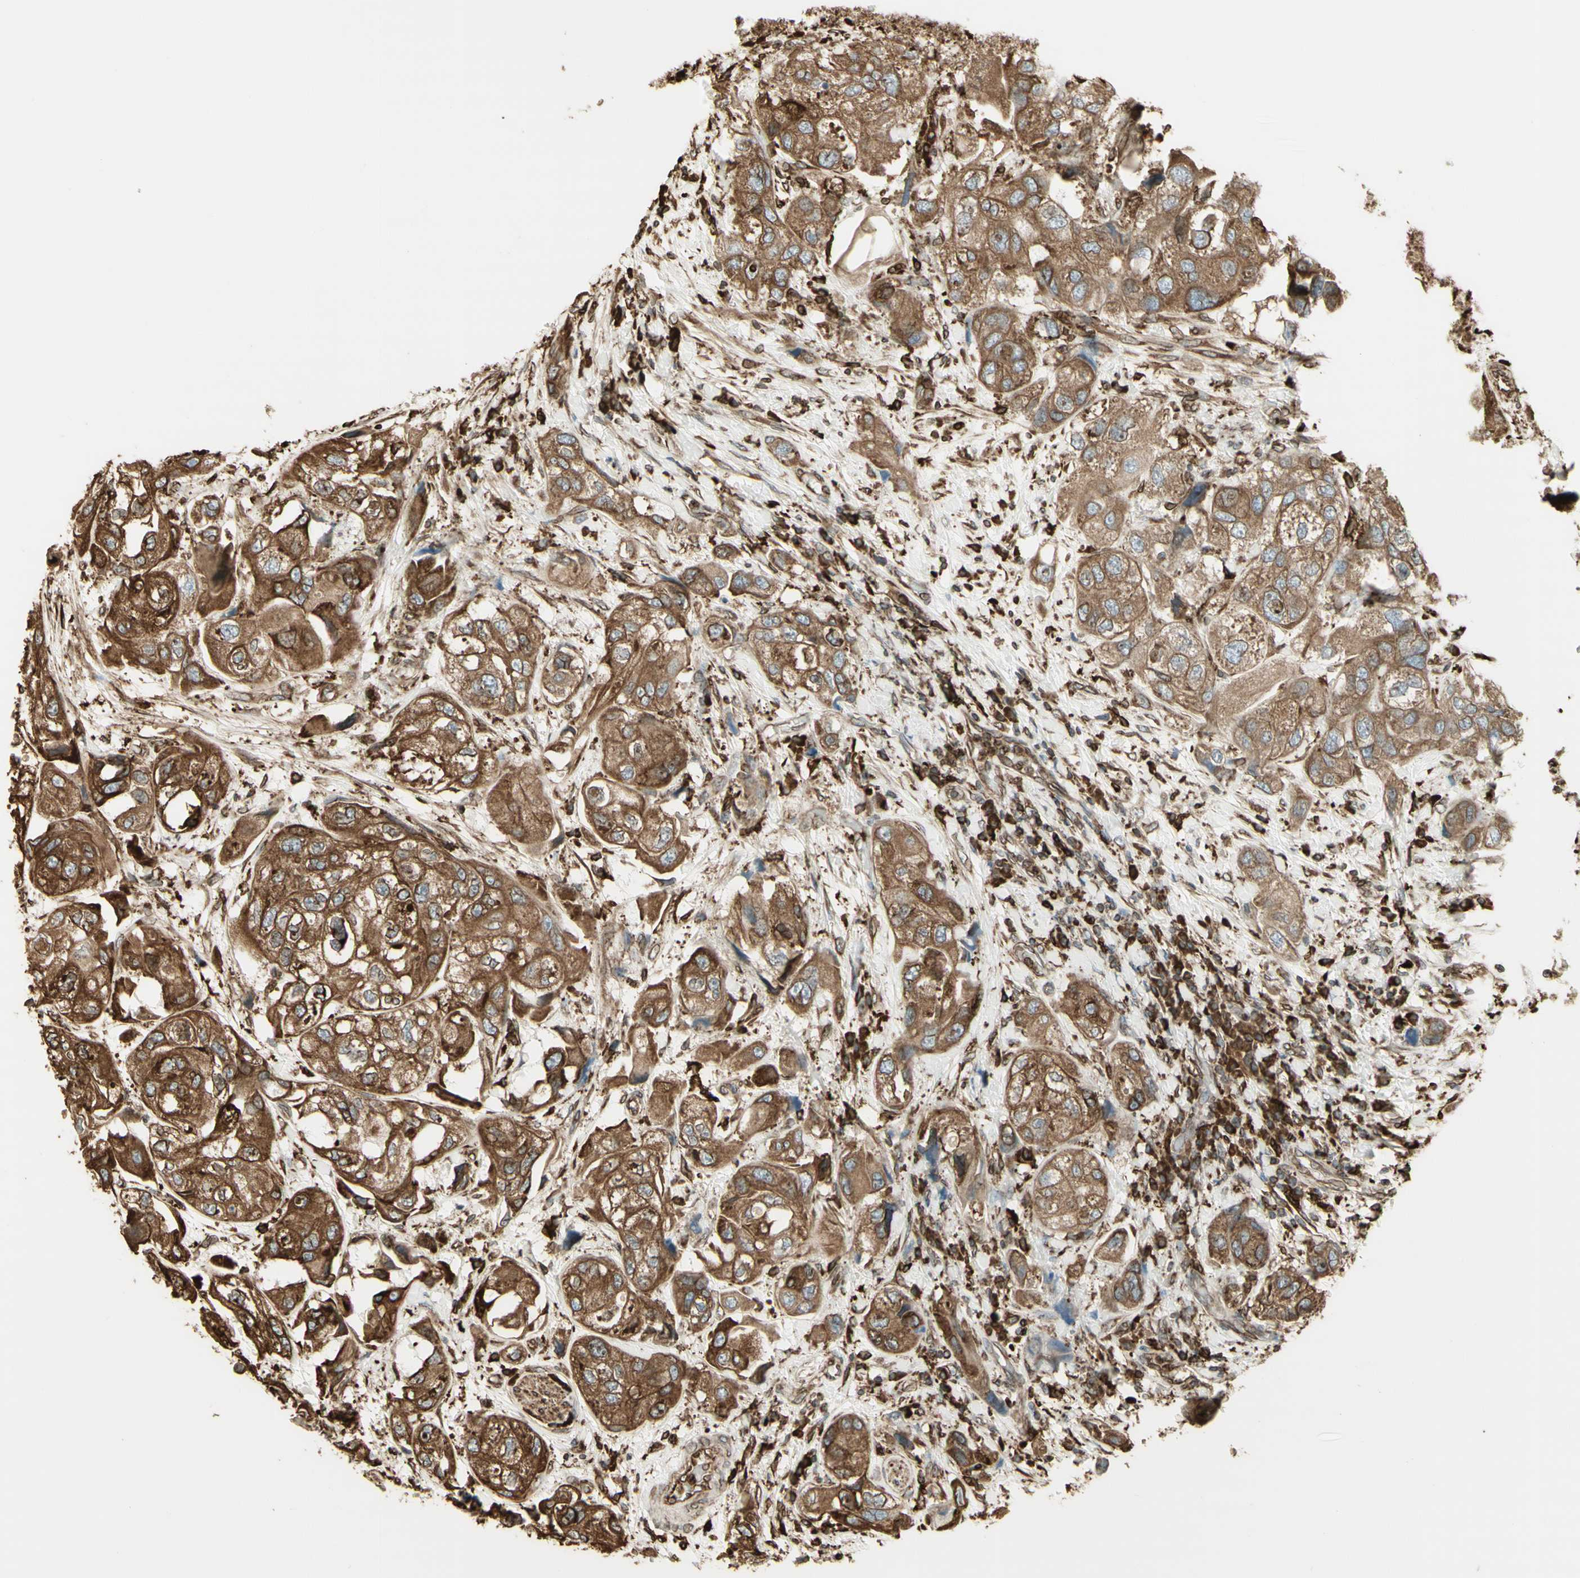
{"staining": {"intensity": "moderate", "quantity": ">75%", "location": "cytoplasmic/membranous"}, "tissue": "urothelial cancer", "cell_type": "Tumor cells", "image_type": "cancer", "snomed": [{"axis": "morphology", "description": "Urothelial carcinoma, High grade"}, {"axis": "topography", "description": "Urinary bladder"}], "caption": "Immunohistochemistry micrograph of urothelial carcinoma (high-grade) stained for a protein (brown), which shows medium levels of moderate cytoplasmic/membranous staining in about >75% of tumor cells.", "gene": "CANX", "patient": {"sex": "female", "age": 64}}